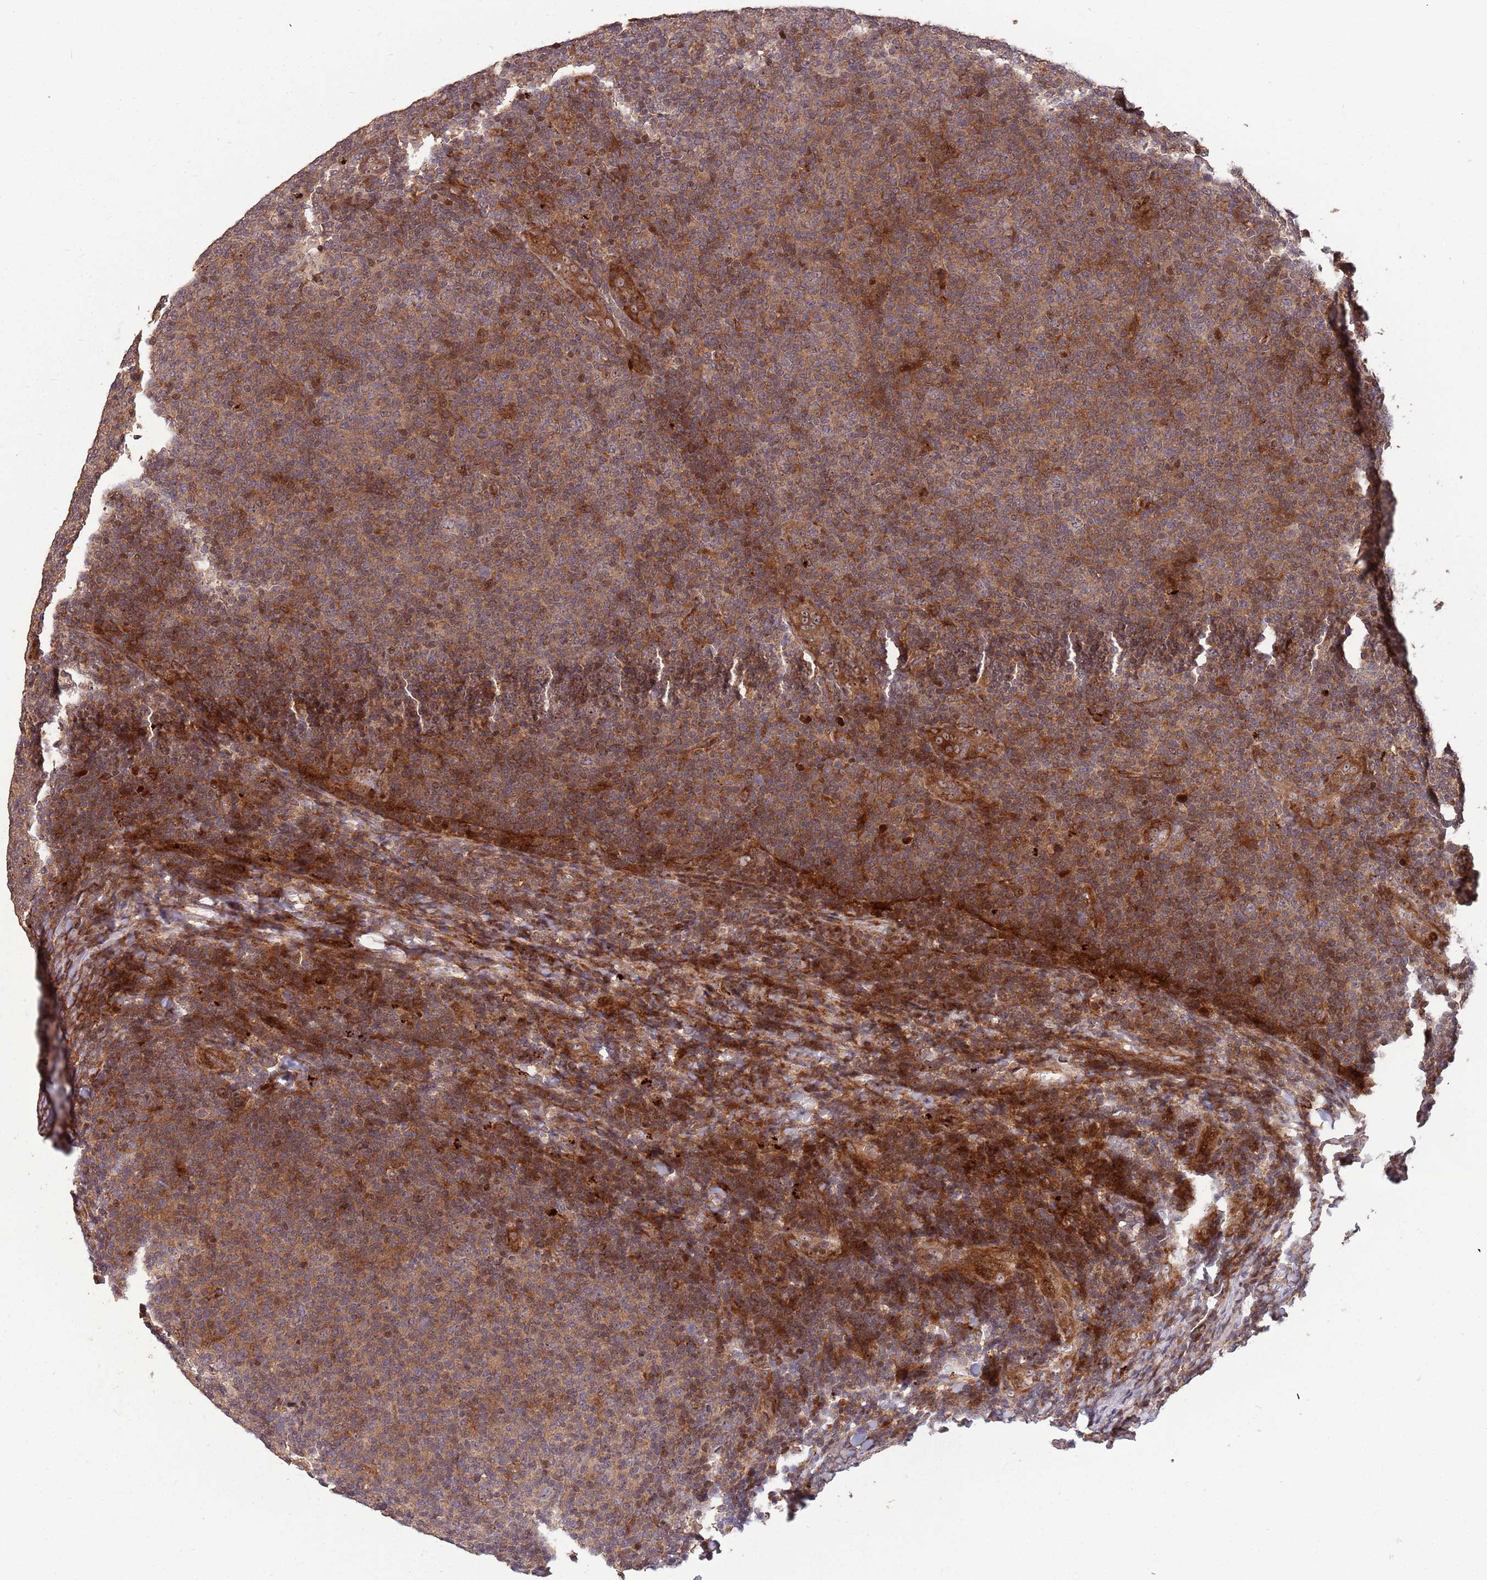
{"staining": {"intensity": "weak", "quantity": ">75%", "location": "cytoplasmic/membranous"}, "tissue": "lymphoma", "cell_type": "Tumor cells", "image_type": "cancer", "snomed": [{"axis": "morphology", "description": "Malignant lymphoma, non-Hodgkin's type, Low grade"}, {"axis": "topography", "description": "Lymph node"}], "caption": "Immunohistochemistry (IHC) photomicrograph of human lymphoma stained for a protein (brown), which demonstrates low levels of weak cytoplasmic/membranous expression in about >75% of tumor cells.", "gene": "ZNF428", "patient": {"sex": "male", "age": 66}}